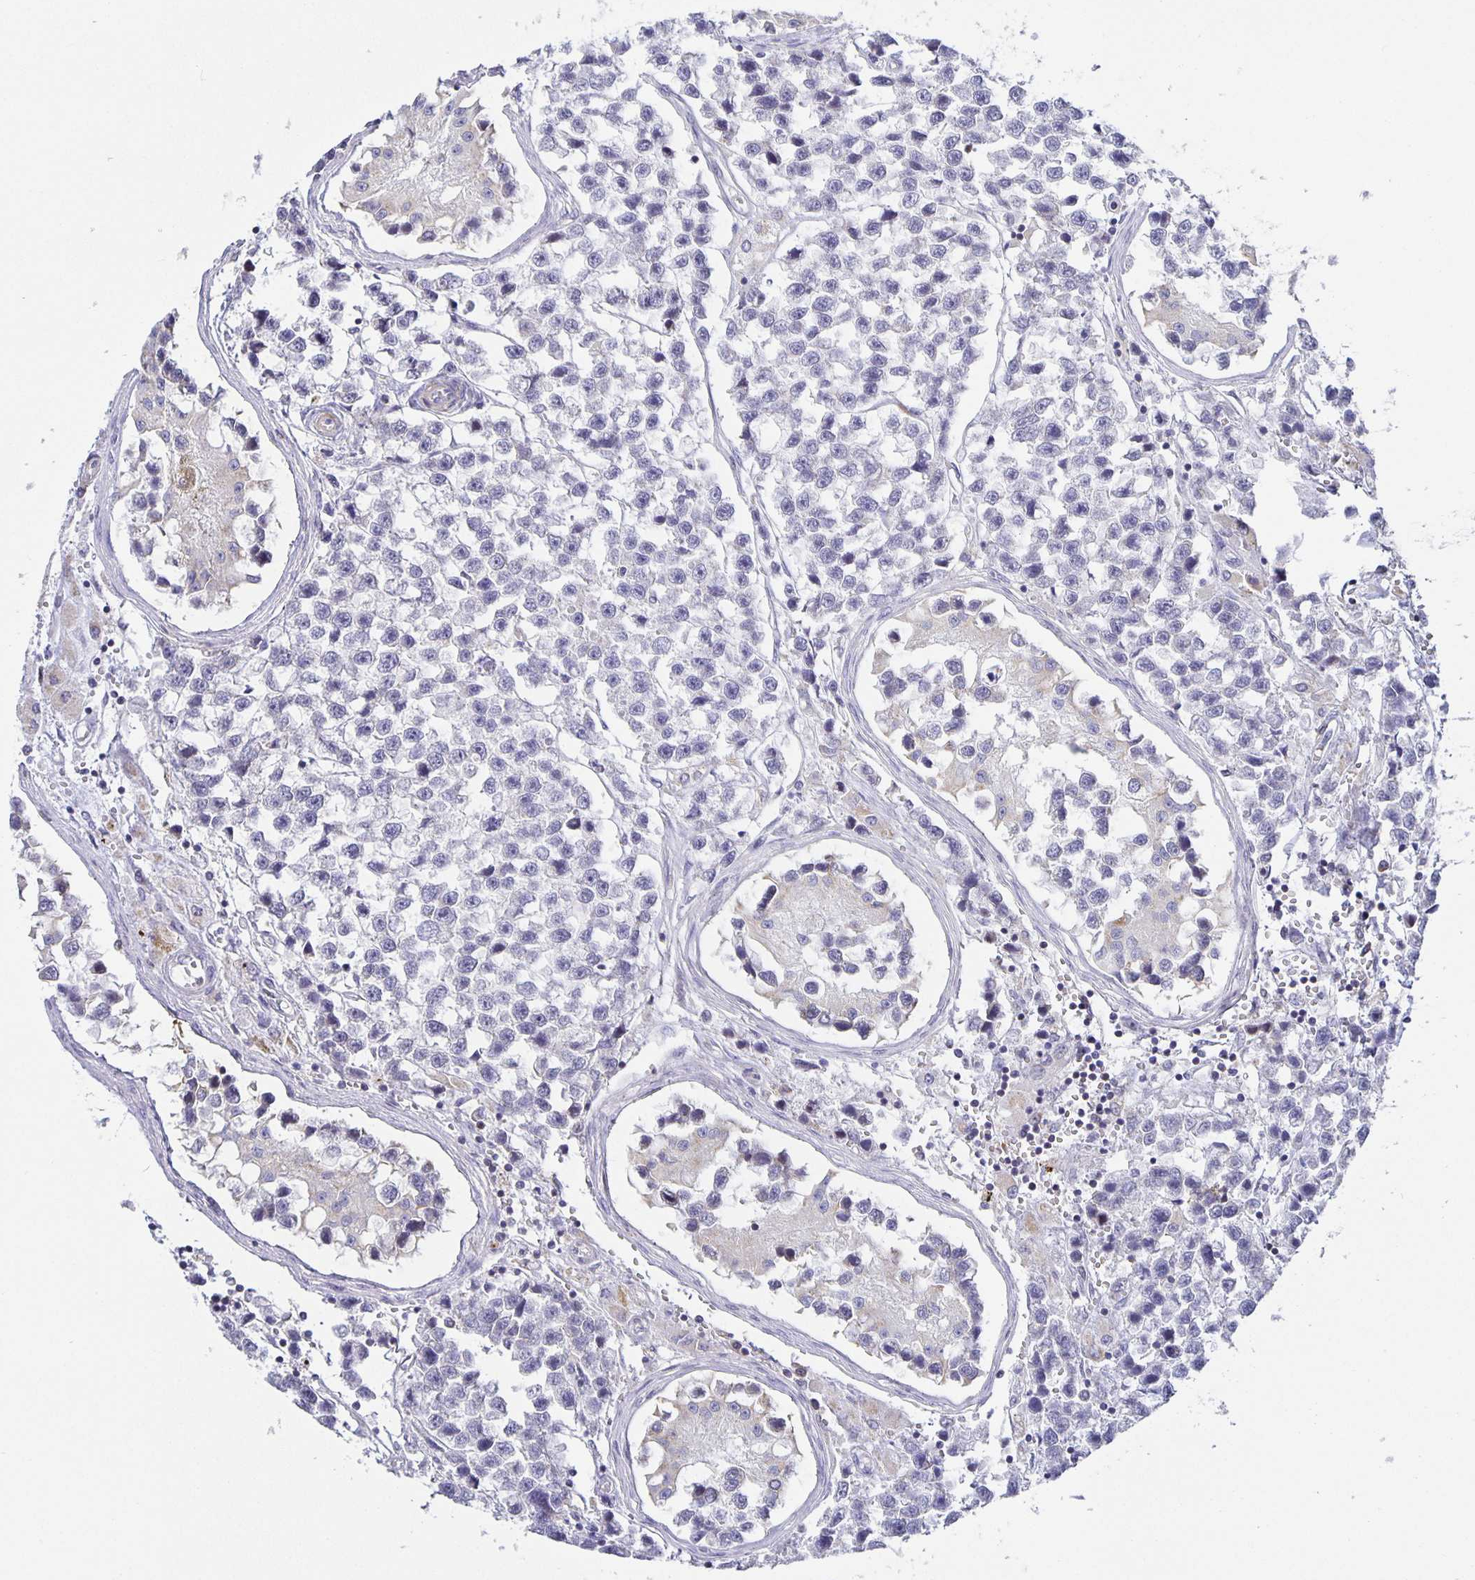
{"staining": {"intensity": "negative", "quantity": "none", "location": "none"}, "tissue": "testis cancer", "cell_type": "Tumor cells", "image_type": "cancer", "snomed": [{"axis": "morphology", "description": "Seminoma, NOS"}, {"axis": "topography", "description": "Testis"}], "caption": "IHC photomicrograph of neoplastic tissue: seminoma (testis) stained with DAB exhibits no significant protein positivity in tumor cells. (DAB (3,3'-diaminobenzidine) immunohistochemistry (IHC), high magnification).", "gene": "FLRT3", "patient": {"sex": "male", "age": 26}}